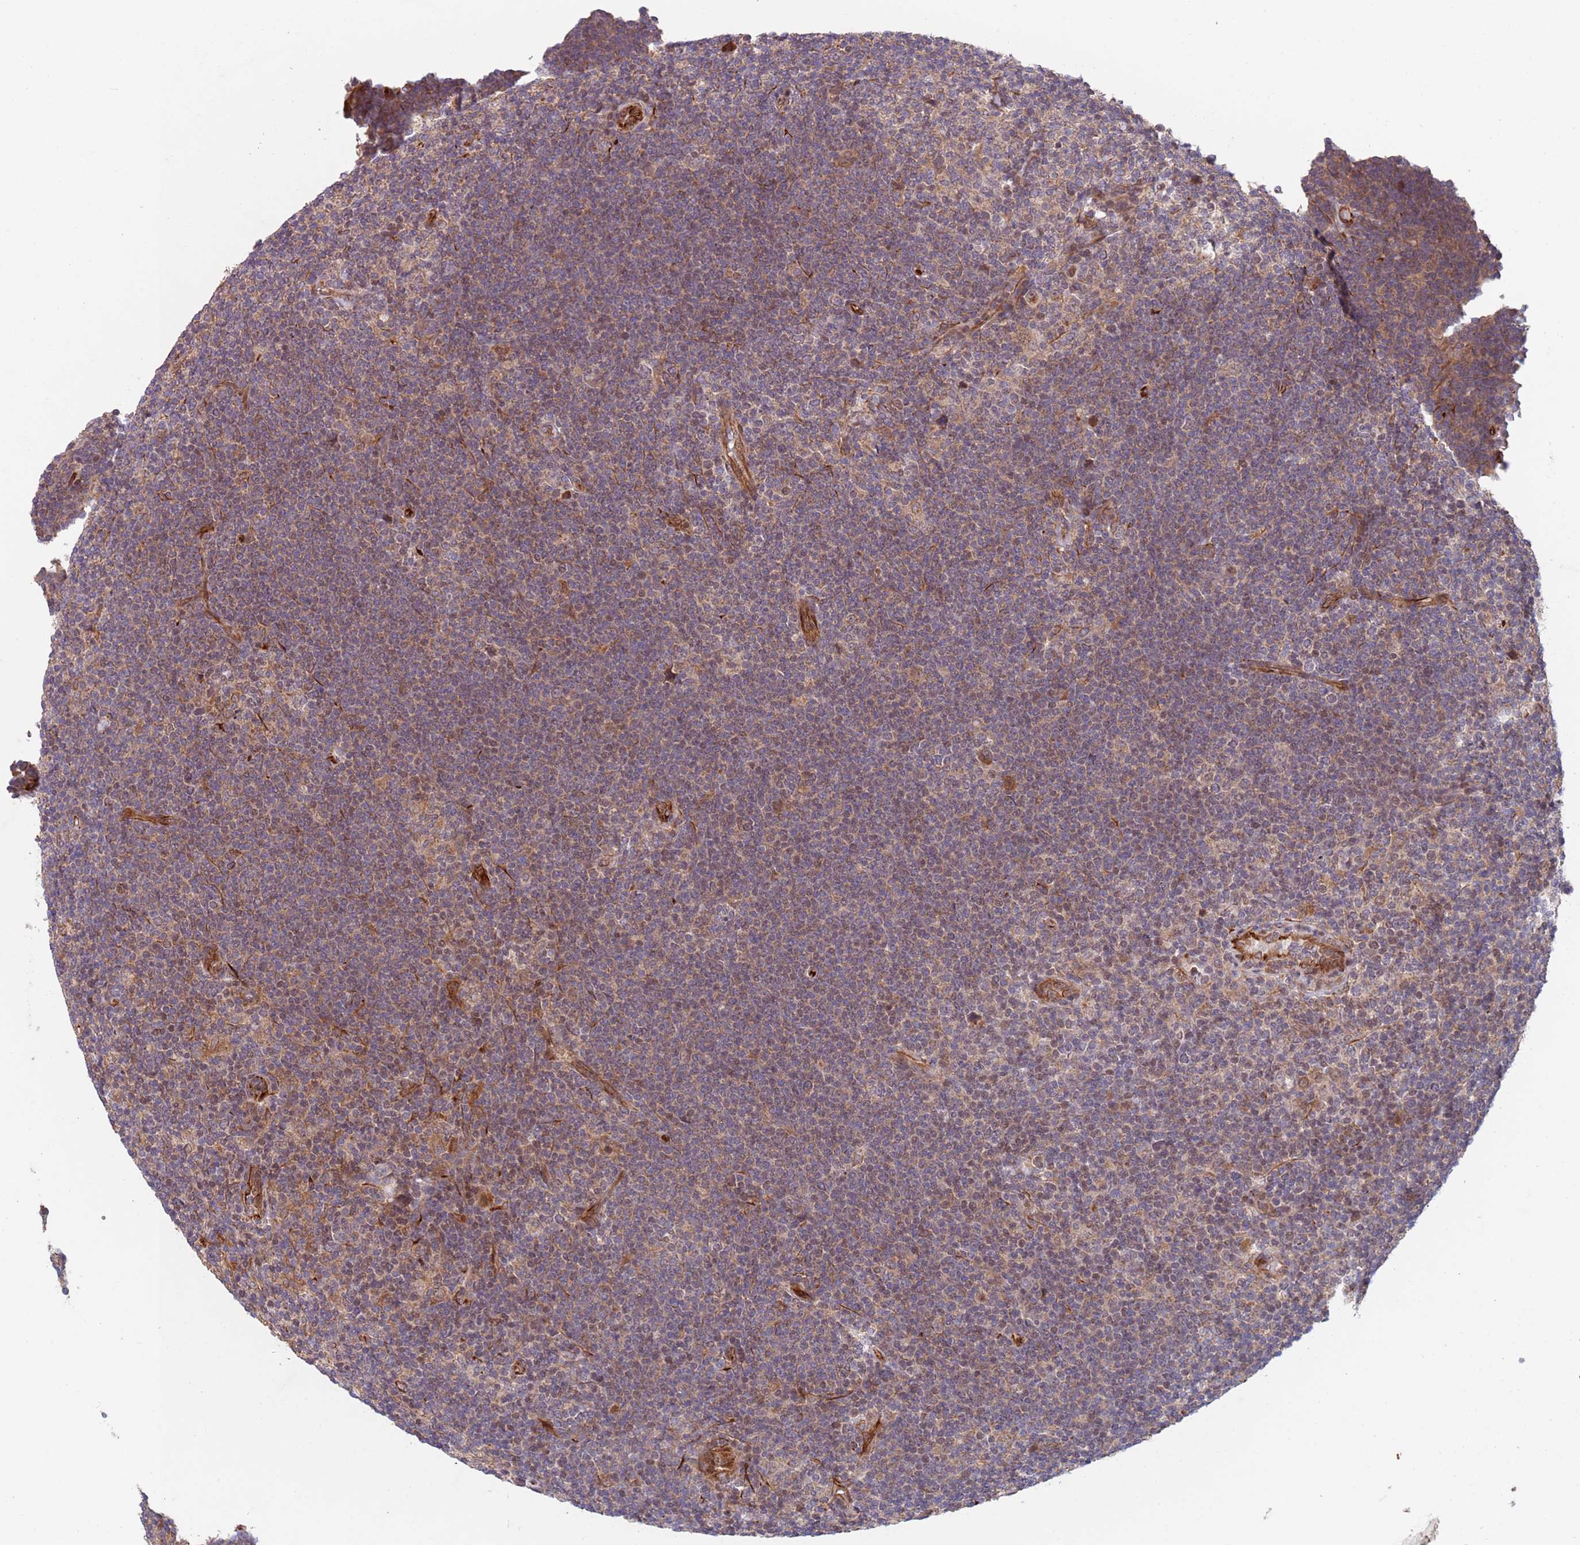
{"staining": {"intensity": "moderate", "quantity": "25%-75%", "location": "cytoplasmic/membranous,nuclear"}, "tissue": "lymphoma", "cell_type": "Tumor cells", "image_type": "cancer", "snomed": [{"axis": "morphology", "description": "Hodgkin's disease, NOS"}, {"axis": "topography", "description": "Lymph node"}], "caption": "IHC (DAB (3,3'-diaminobenzidine)) staining of Hodgkin's disease reveals moderate cytoplasmic/membranous and nuclear protein positivity in approximately 25%-75% of tumor cells. (Stains: DAB (3,3'-diaminobenzidine) in brown, nuclei in blue, Microscopy: brightfield microscopy at high magnification).", "gene": "CHD9", "patient": {"sex": "female", "age": 57}}